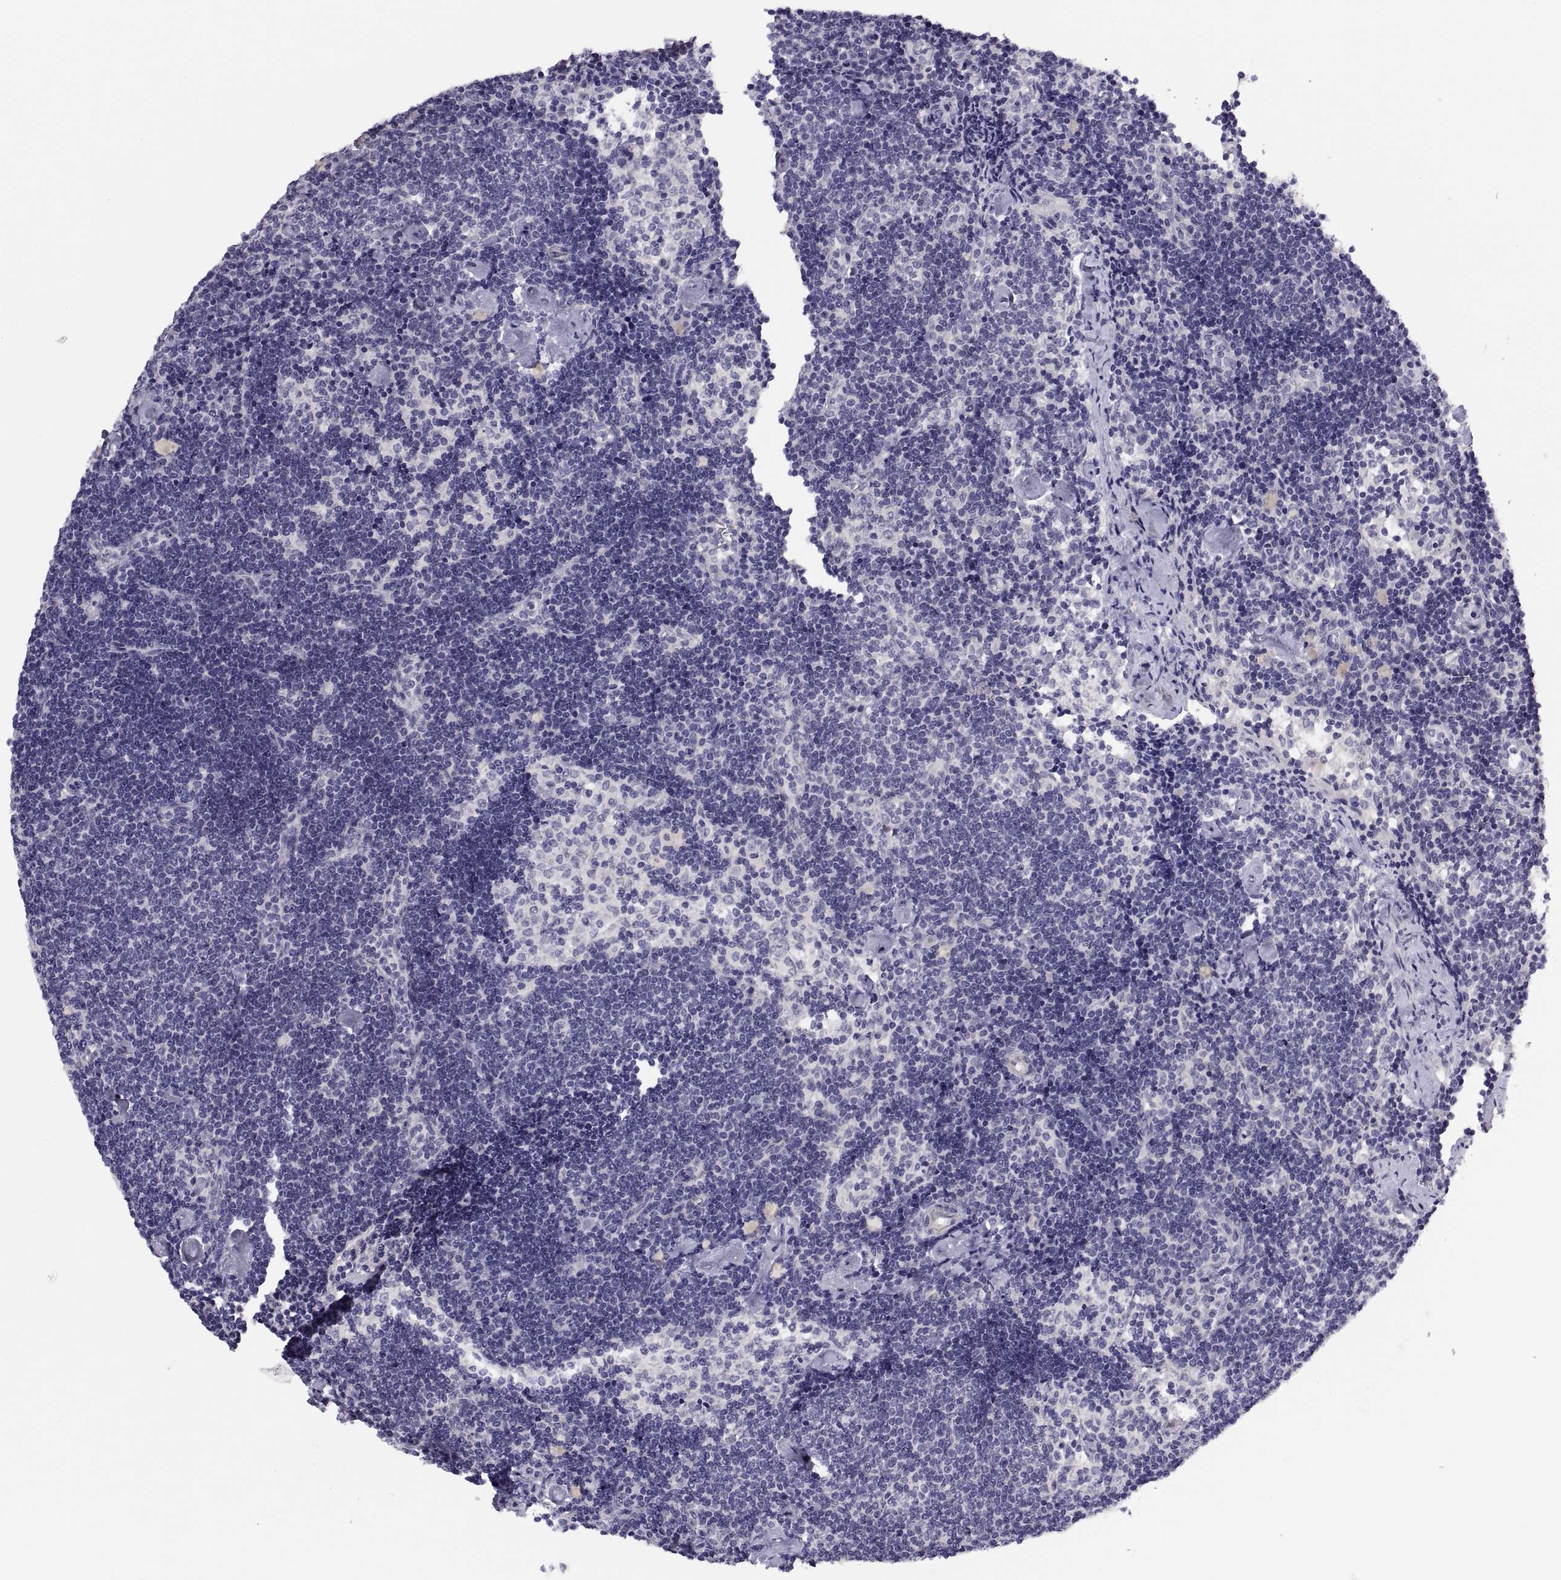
{"staining": {"intensity": "negative", "quantity": "none", "location": "none"}, "tissue": "lymph node", "cell_type": "Germinal center cells", "image_type": "normal", "snomed": [{"axis": "morphology", "description": "Normal tissue, NOS"}, {"axis": "topography", "description": "Lymph node"}], "caption": "IHC image of normal lymph node stained for a protein (brown), which demonstrates no positivity in germinal center cells. (DAB immunohistochemistry (IHC) visualized using brightfield microscopy, high magnification).", "gene": "STRC", "patient": {"sex": "female", "age": 42}}